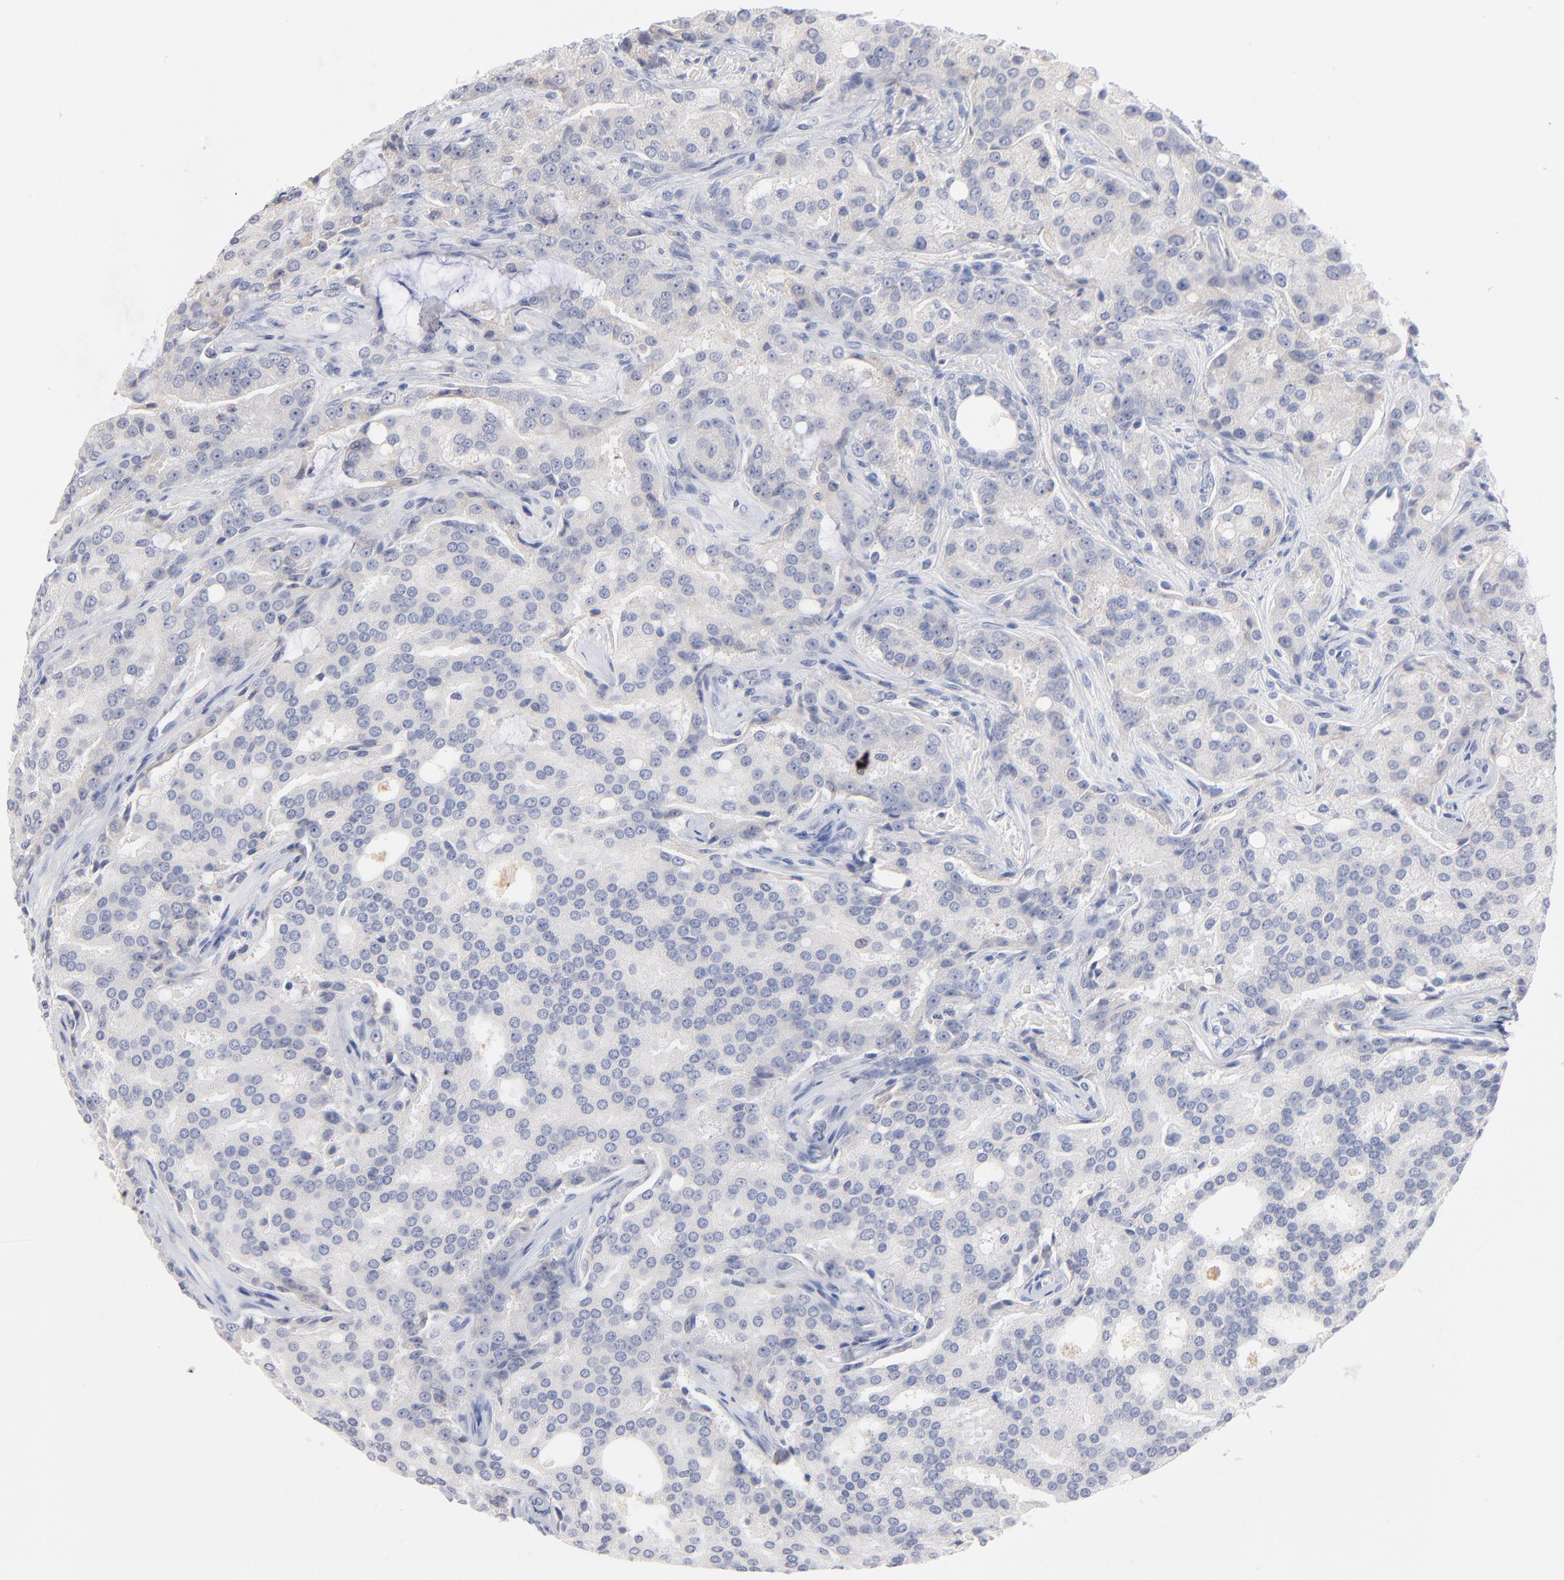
{"staining": {"intensity": "negative", "quantity": "none", "location": "none"}, "tissue": "prostate cancer", "cell_type": "Tumor cells", "image_type": "cancer", "snomed": [{"axis": "morphology", "description": "Adenocarcinoma, High grade"}, {"axis": "topography", "description": "Prostate"}], "caption": "This is an immunohistochemistry (IHC) photomicrograph of human adenocarcinoma (high-grade) (prostate). There is no expression in tumor cells.", "gene": "F12", "patient": {"sex": "male", "age": 72}}